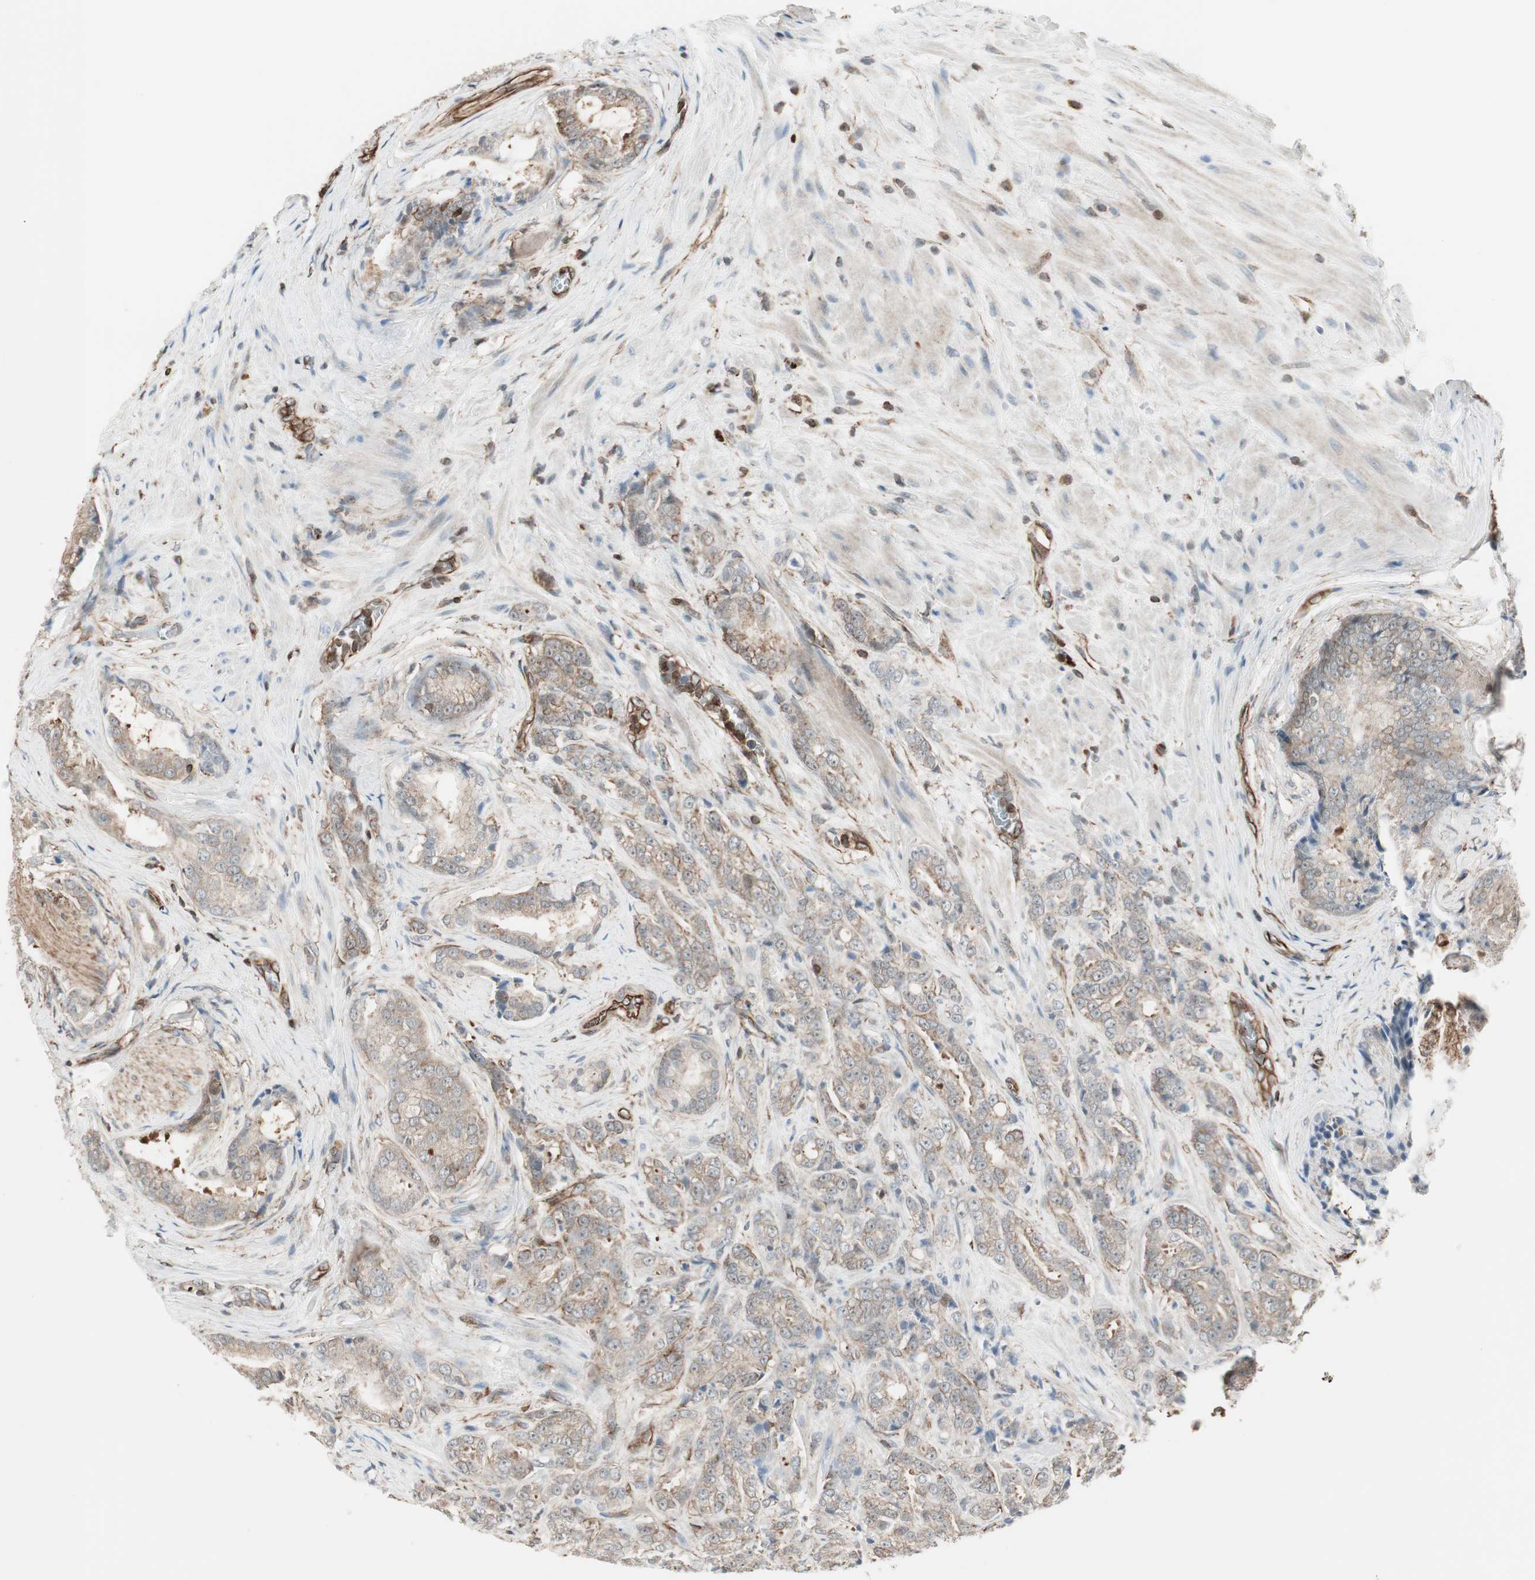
{"staining": {"intensity": "weak", "quantity": ">75%", "location": "cytoplasmic/membranous"}, "tissue": "prostate cancer", "cell_type": "Tumor cells", "image_type": "cancer", "snomed": [{"axis": "morphology", "description": "Adenocarcinoma, Low grade"}, {"axis": "topography", "description": "Prostate"}], "caption": "Immunohistochemistry (IHC) micrograph of human prostate cancer (low-grade adenocarcinoma) stained for a protein (brown), which reveals low levels of weak cytoplasmic/membranous expression in about >75% of tumor cells.", "gene": "MAD2L2", "patient": {"sex": "male", "age": 58}}